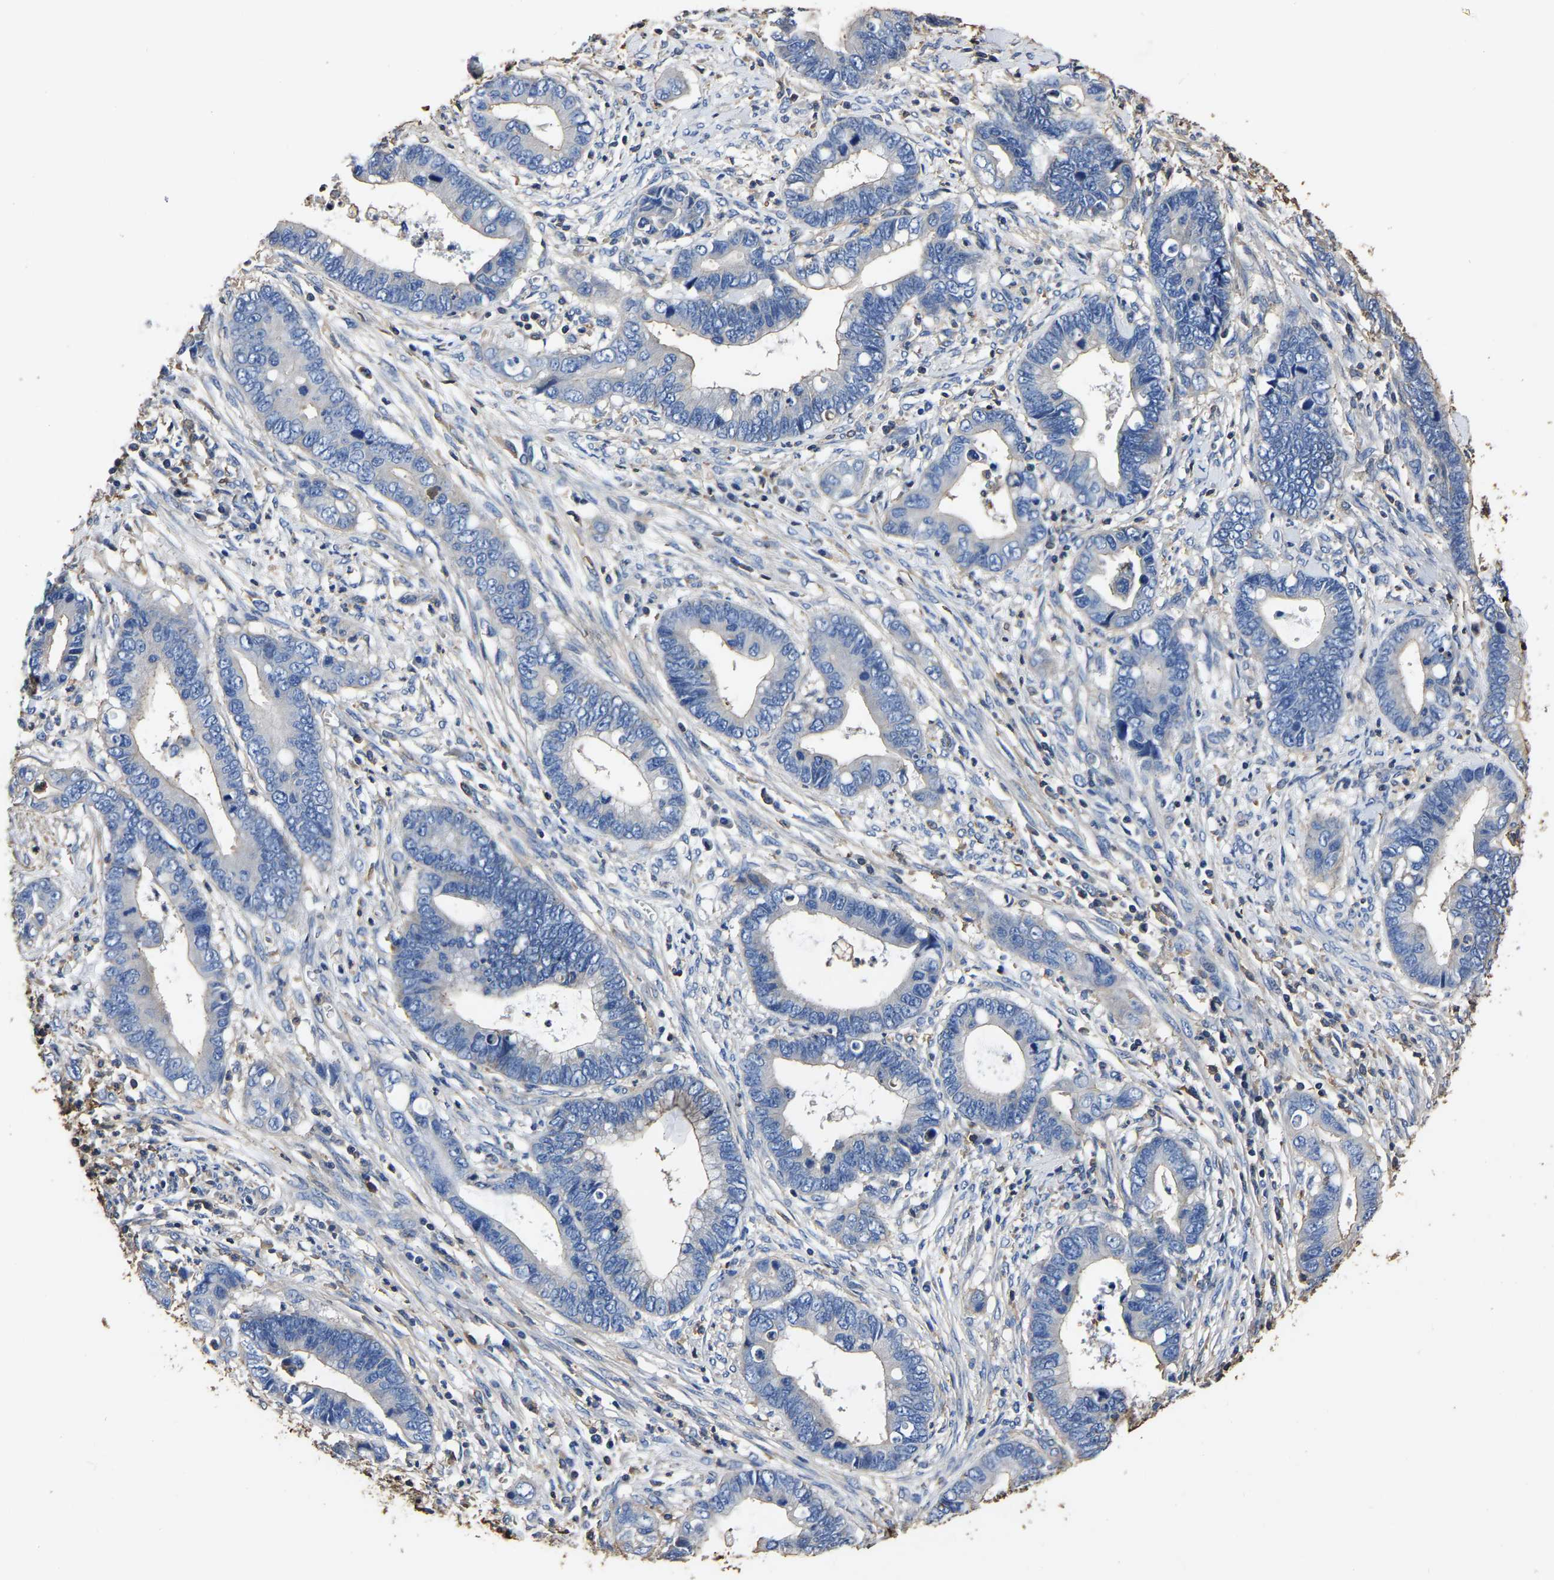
{"staining": {"intensity": "weak", "quantity": "<25%", "location": "cytoplasmic/membranous"}, "tissue": "cervical cancer", "cell_type": "Tumor cells", "image_type": "cancer", "snomed": [{"axis": "morphology", "description": "Adenocarcinoma, NOS"}, {"axis": "topography", "description": "Cervix"}], "caption": "High magnification brightfield microscopy of adenocarcinoma (cervical) stained with DAB (brown) and counterstained with hematoxylin (blue): tumor cells show no significant expression.", "gene": "ARMT1", "patient": {"sex": "female", "age": 44}}